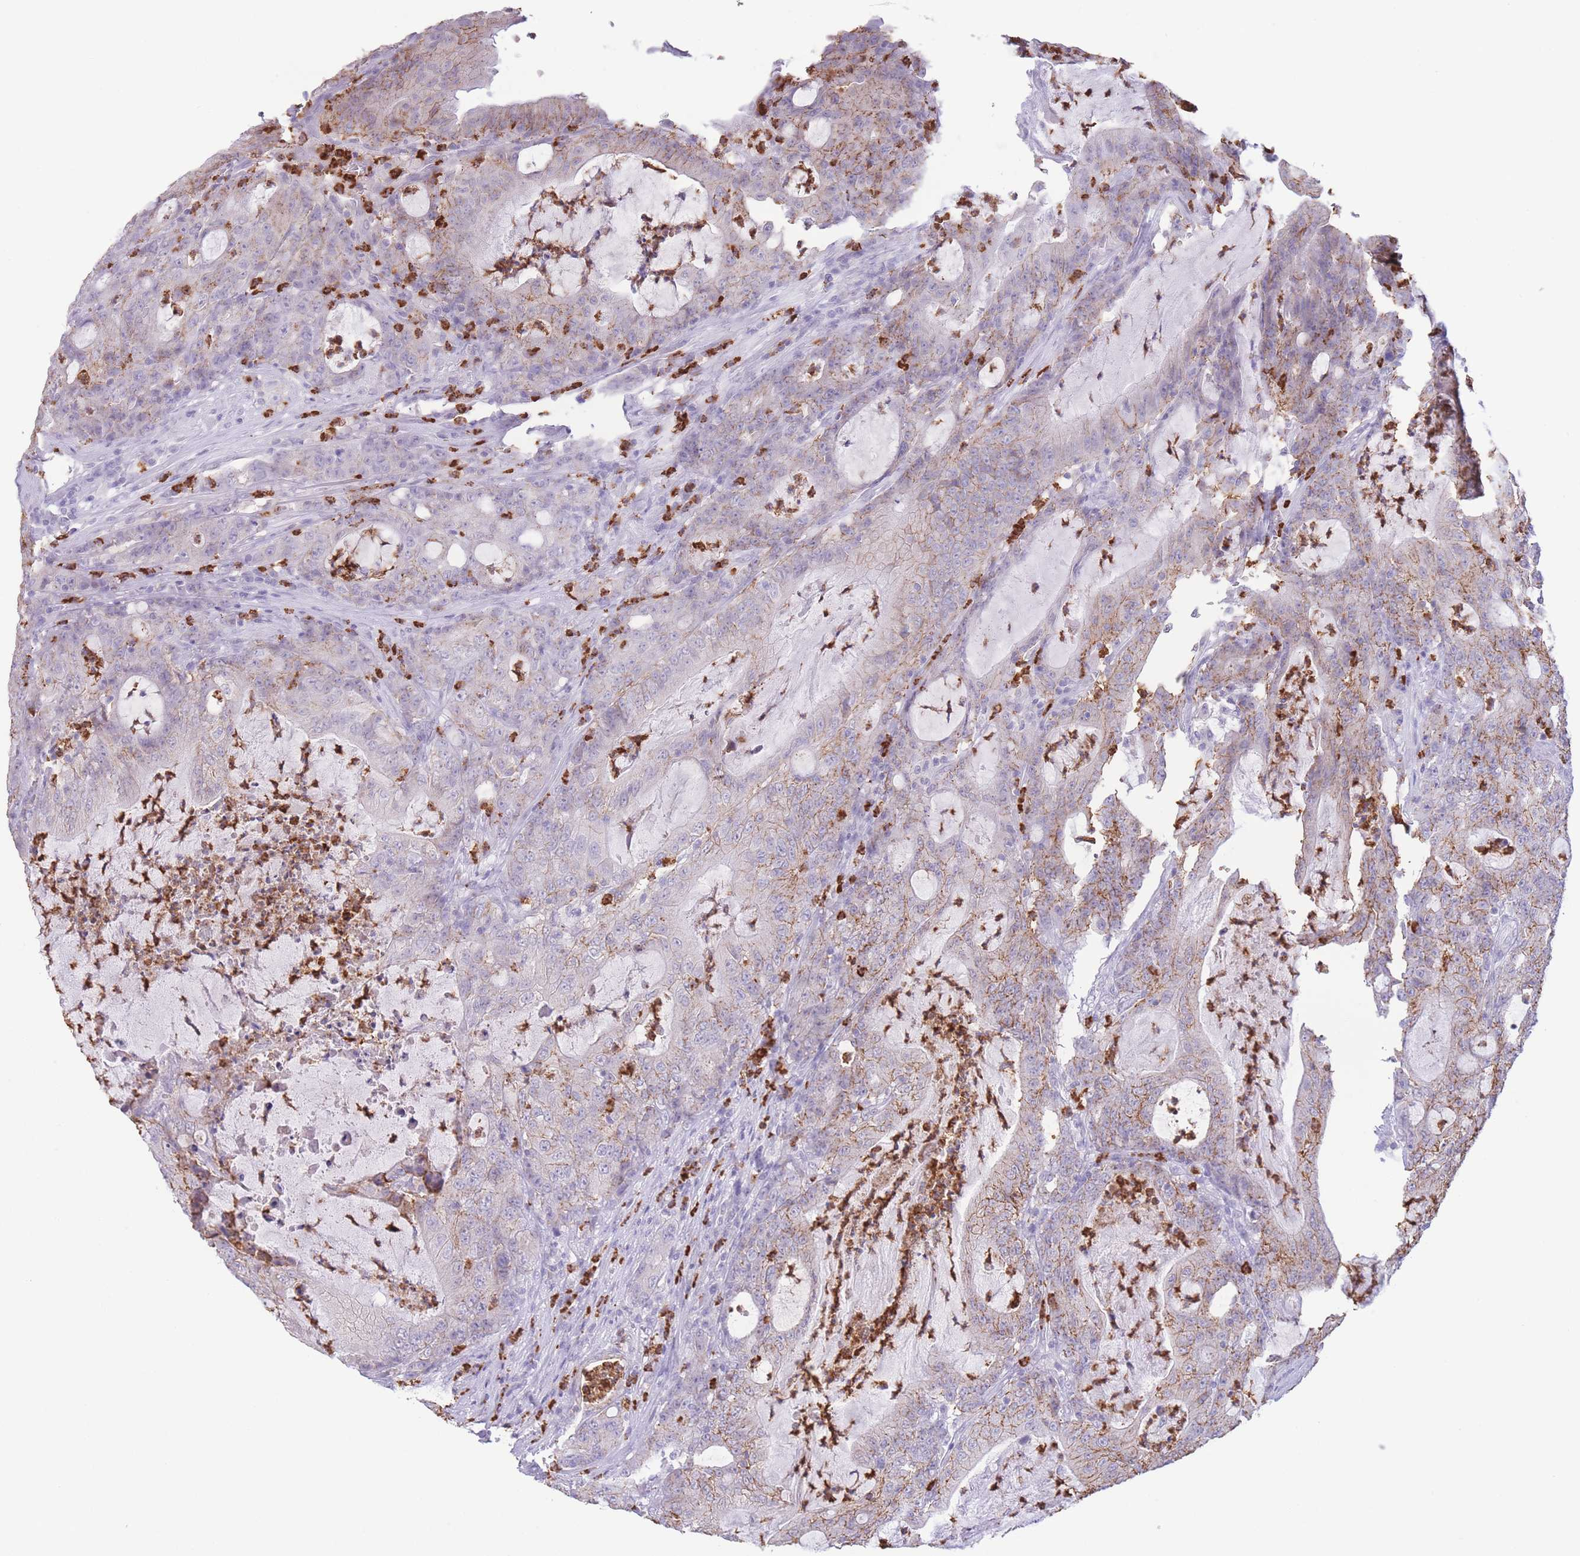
{"staining": {"intensity": "weak", "quantity": "25%-75%", "location": "cytoplasmic/membranous"}, "tissue": "colorectal cancer", "cell_type": "Tumor cells", "image_type": "cancer", "snomed": [{"axis": "morphology", "description": "Adenocarcinoma, NOS"}, {"axis": "topography", "description": "Colon"}], "caption": "Colorectal cancer (adenocarcinoma) stained with a brown dye reveals weak cytoplasmic/membranous positive positivity in approximately 25%-75% of tumor cells.", "gene": "LCLAT1", "patient": {"sex": "male", "age": 83}}